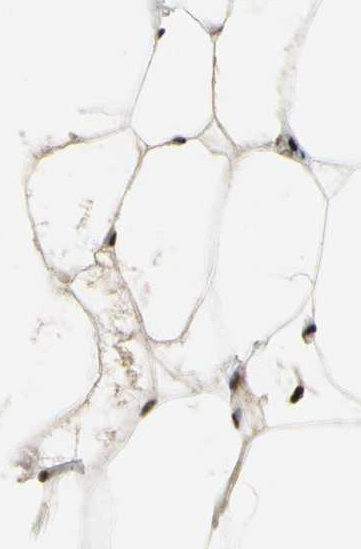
{"staining": {"intensity": "strong", "quantity": ">75%", "location": "nuclear"}, "tissue": "adipose tissue", "cell_type": "Adipocytes", "image_type": "normal", "snomed": [{"axis": "morphology", "description": "Normal tissue, NOS"}, {"axis": "morphology", "description": "Duct carcinoma"}, {"axis": "topography", "description": "Breast"}, {"axis": "topography", "description": "Adipose tissue"}], "caption": "Protein expression analysis of benign human adipose tissue reveals strong nuclear staining in approximately >75% of adipocytes. (DAB (3,3'-diaminobenzidine) IHC with brightfield microscopy, high magnification).", "gene": "HIPK2", "patient": {"sex": "female", "age": 37}}